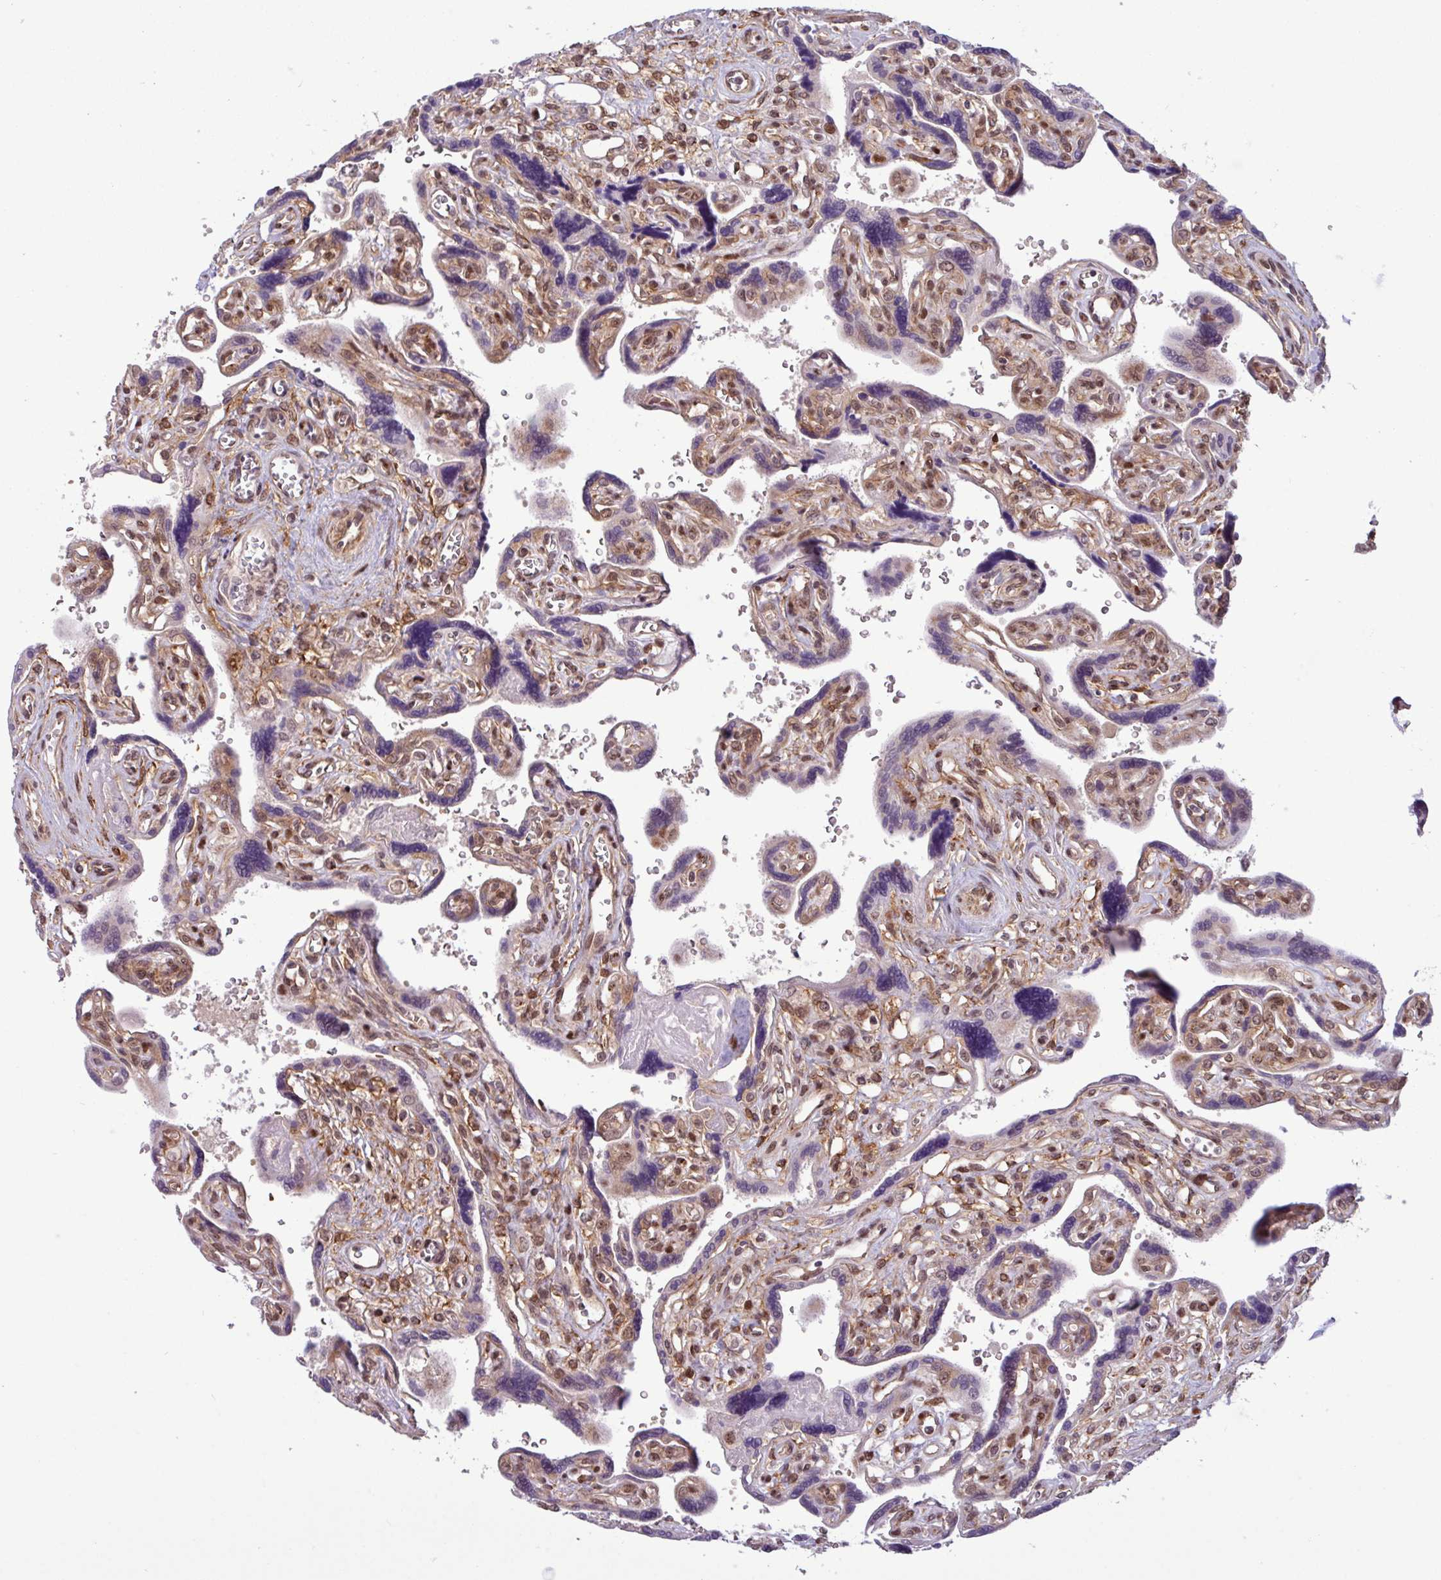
{"staining": {"intensity": "weak", "quantity": "25%-75%", "location": "nuclear"}, "tissue": "placenta", "cell_type": "Decidual cells", "image_type": "normal", "snomed": [{"axis": "morphology", "description": "Normal tissue, NOS"}, {"axis": "topography", "description": "Placenta"}], "caption": "A photomicrograph showing weak nuclear expression in about 25%-75% of decidual cells in normal placenta, as visualized by brown immunohistochemical staining.", "gene": "C7orf50", "patient": {"sex": "female", "age": 39}}